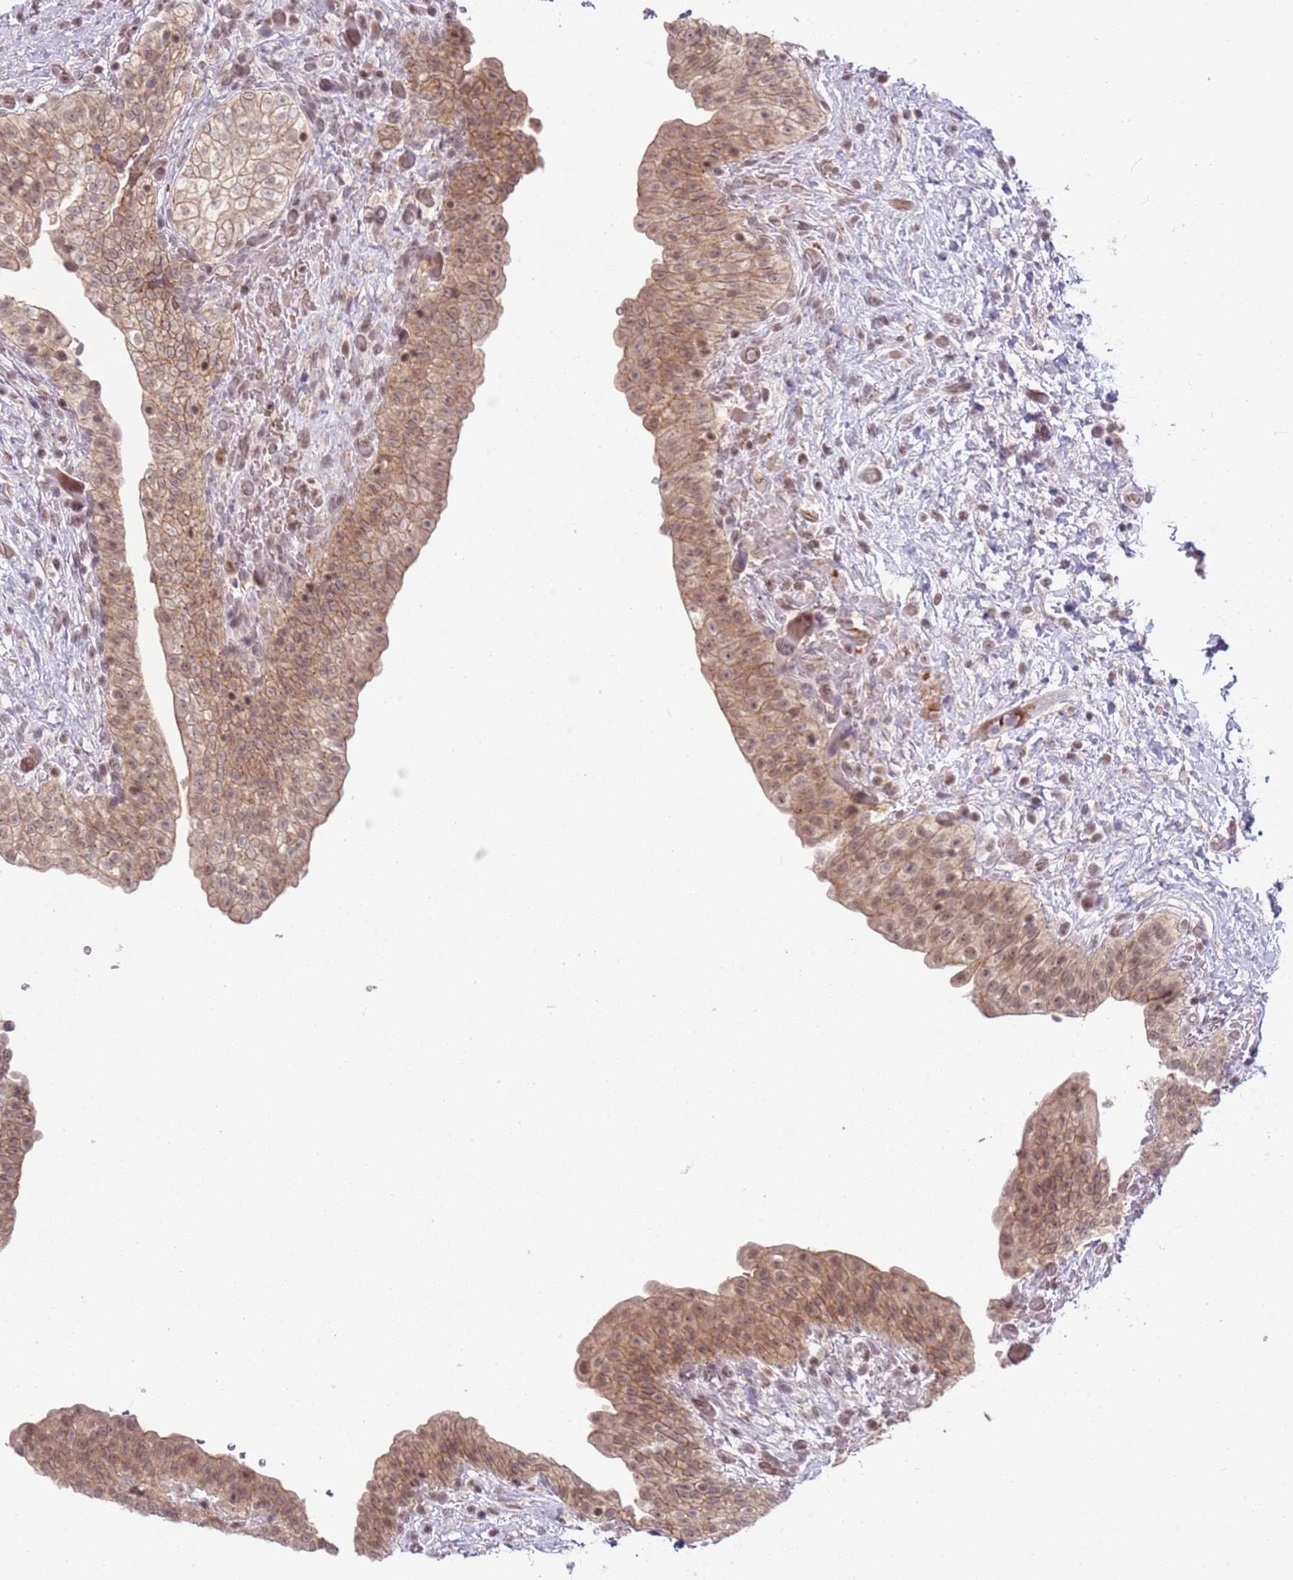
{"staining": {"intensity": "moderate", "quantity": ">75%", "location": "cytoplasmic/membranous,nuclear"}, "tissue": "urinary bladder", "cell_type": "Urothelial cells", "image_type": "normal", "snomed": [{"axis": "morphology", "description": "Normal tissue, NOS"}, {"axis": "topography", "description": "Urinary bladder"}], "caption": "Moderate cytoplasmic/membranous,nuclear staining is identified in about >75% of urothelial cells in benign urinary bladder.", "gene": "TM2D1", "patient": {"sex": "male", "age": 69}}